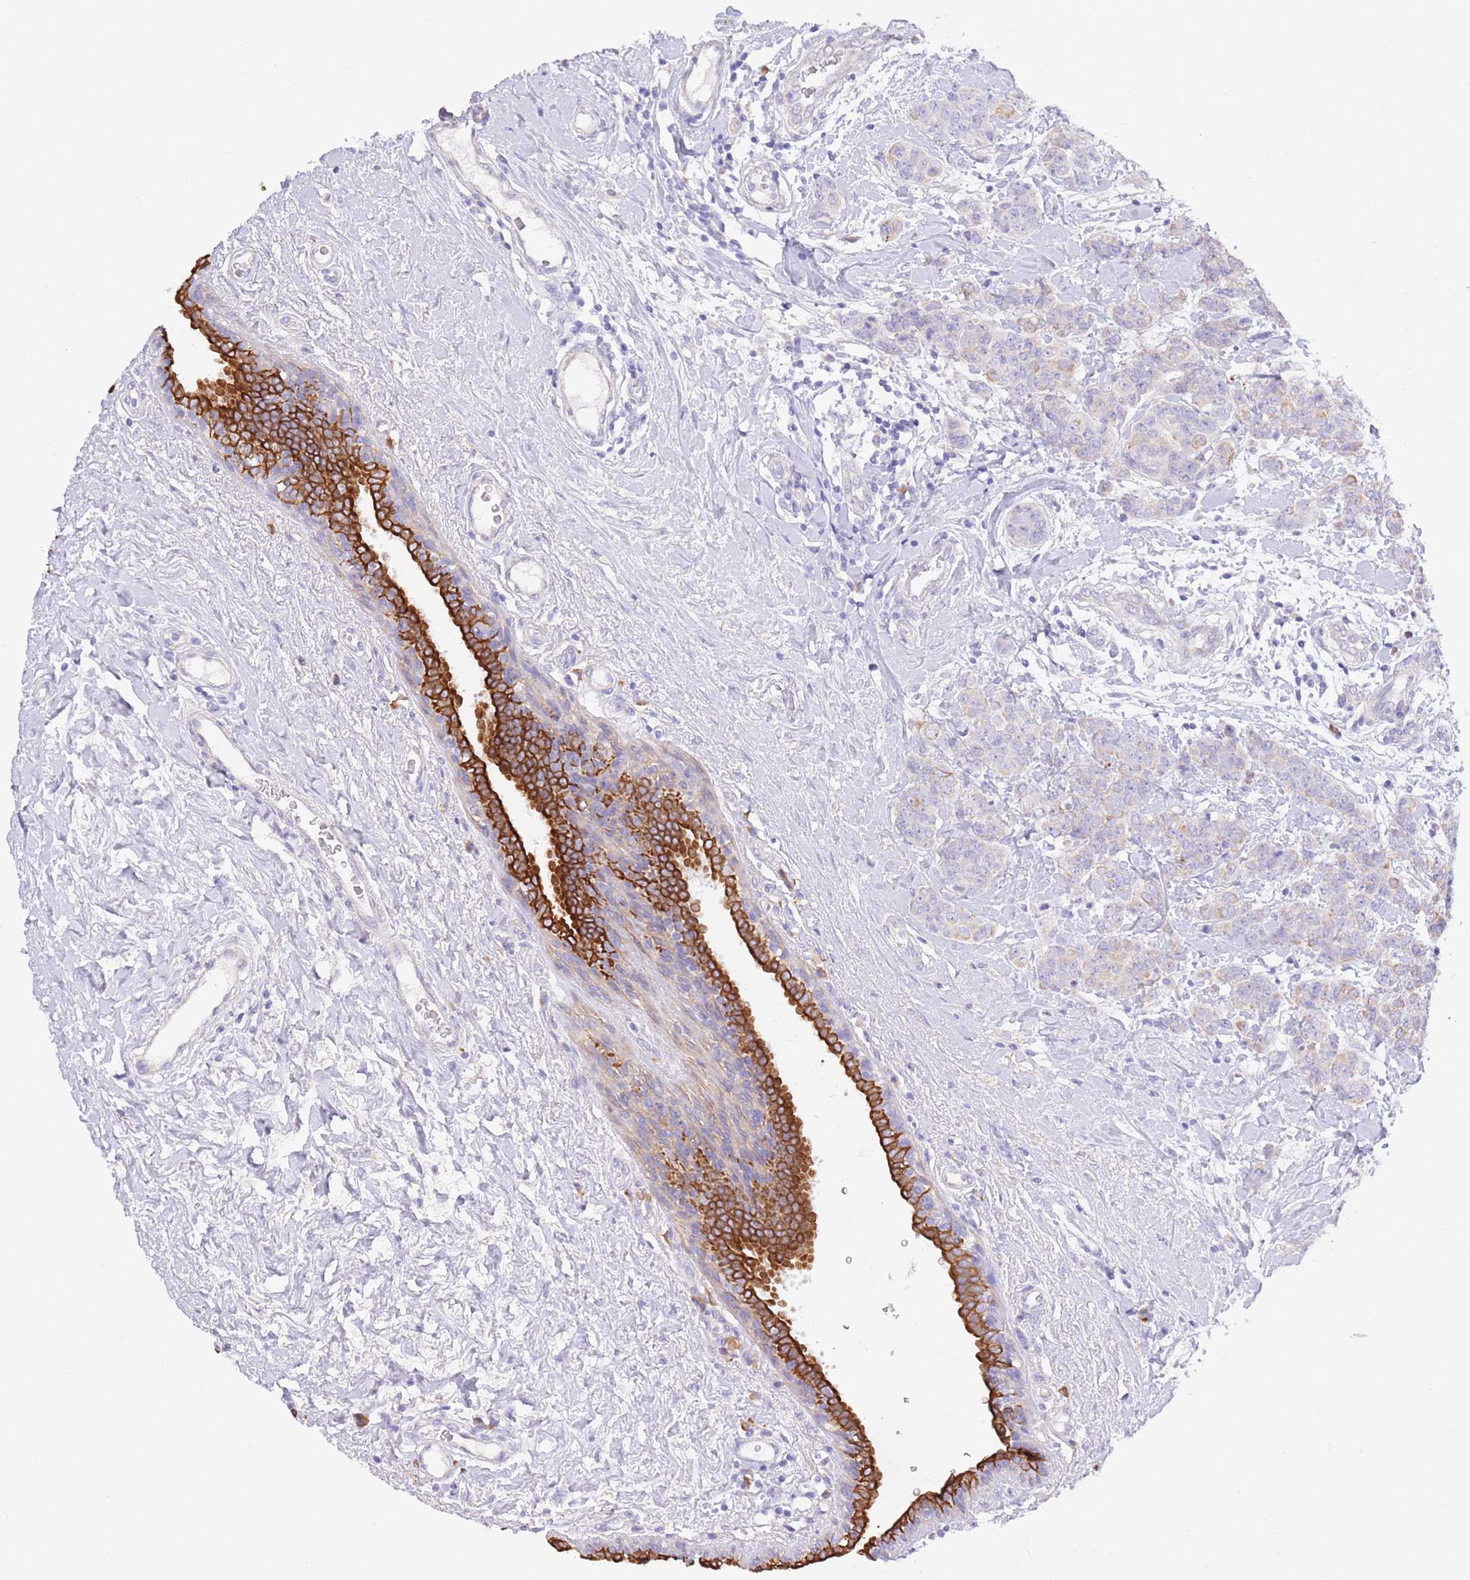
{"staining": {"intensity": "moderate", "quantity": "<25%", "location": "cytoplasmic/membranous"}, "tissue": "breast cancer", "cell_type": "Tumor cells", "image_type": "cancer", "snomed": [{"axis": "morphology", "description": "Duct carcinoma"}, {"axis": "topography", "description": "Breast"}], "caption": "This is an image of immunohistochemistry staining of breast cancer (infiltrating ductal carcinoma), which shows moderate positivity in the cytoplasmic/membranous of tumor cells.", "gene": "CCDC149", "patient": {"sex": "female", "age": 40}}